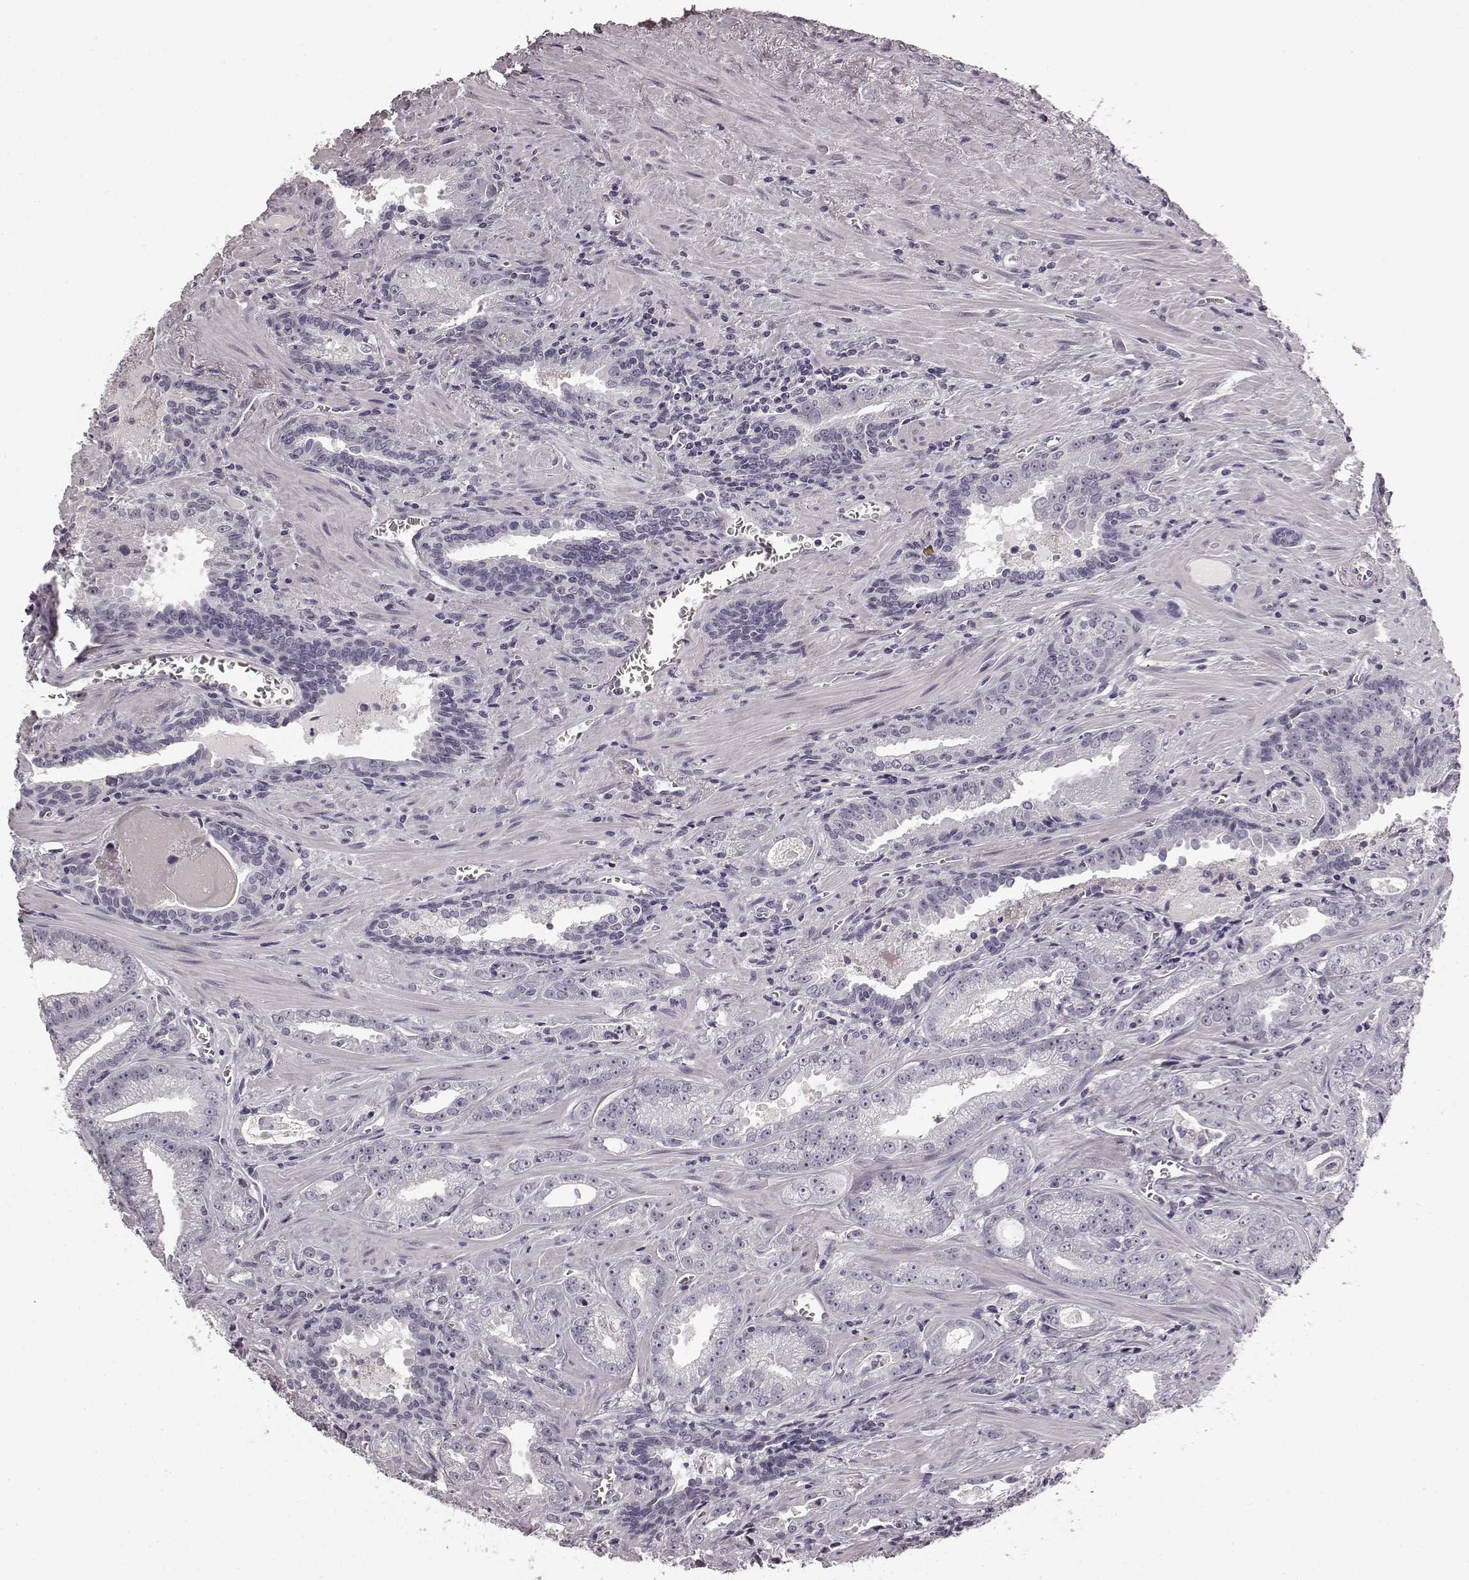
{"staining": {"intensity": "negative", "quantity": "none", "location": "none"}, "tissue": "prostate cancer", "cell_type": "Tumor cells", "image_type": "cancer", "snomed": [{"axis": "morphology", "description": "Adenocarcinoma, High grade"}, {"axis": "topography", "description": "Prostate"}], "caption": "IHC image of human high-grade adenocarcinoma (prostate) stained for a protein (brown), which demonstrates no expression in tumor cells. The staining is performed using DAB (3,3'-diaminobenzidine) brown chromogen with nuclei counter-stained in using hematoxylin.", "gene": "TMPRSS15", "patient": {"sex": "male", "age": 68}}